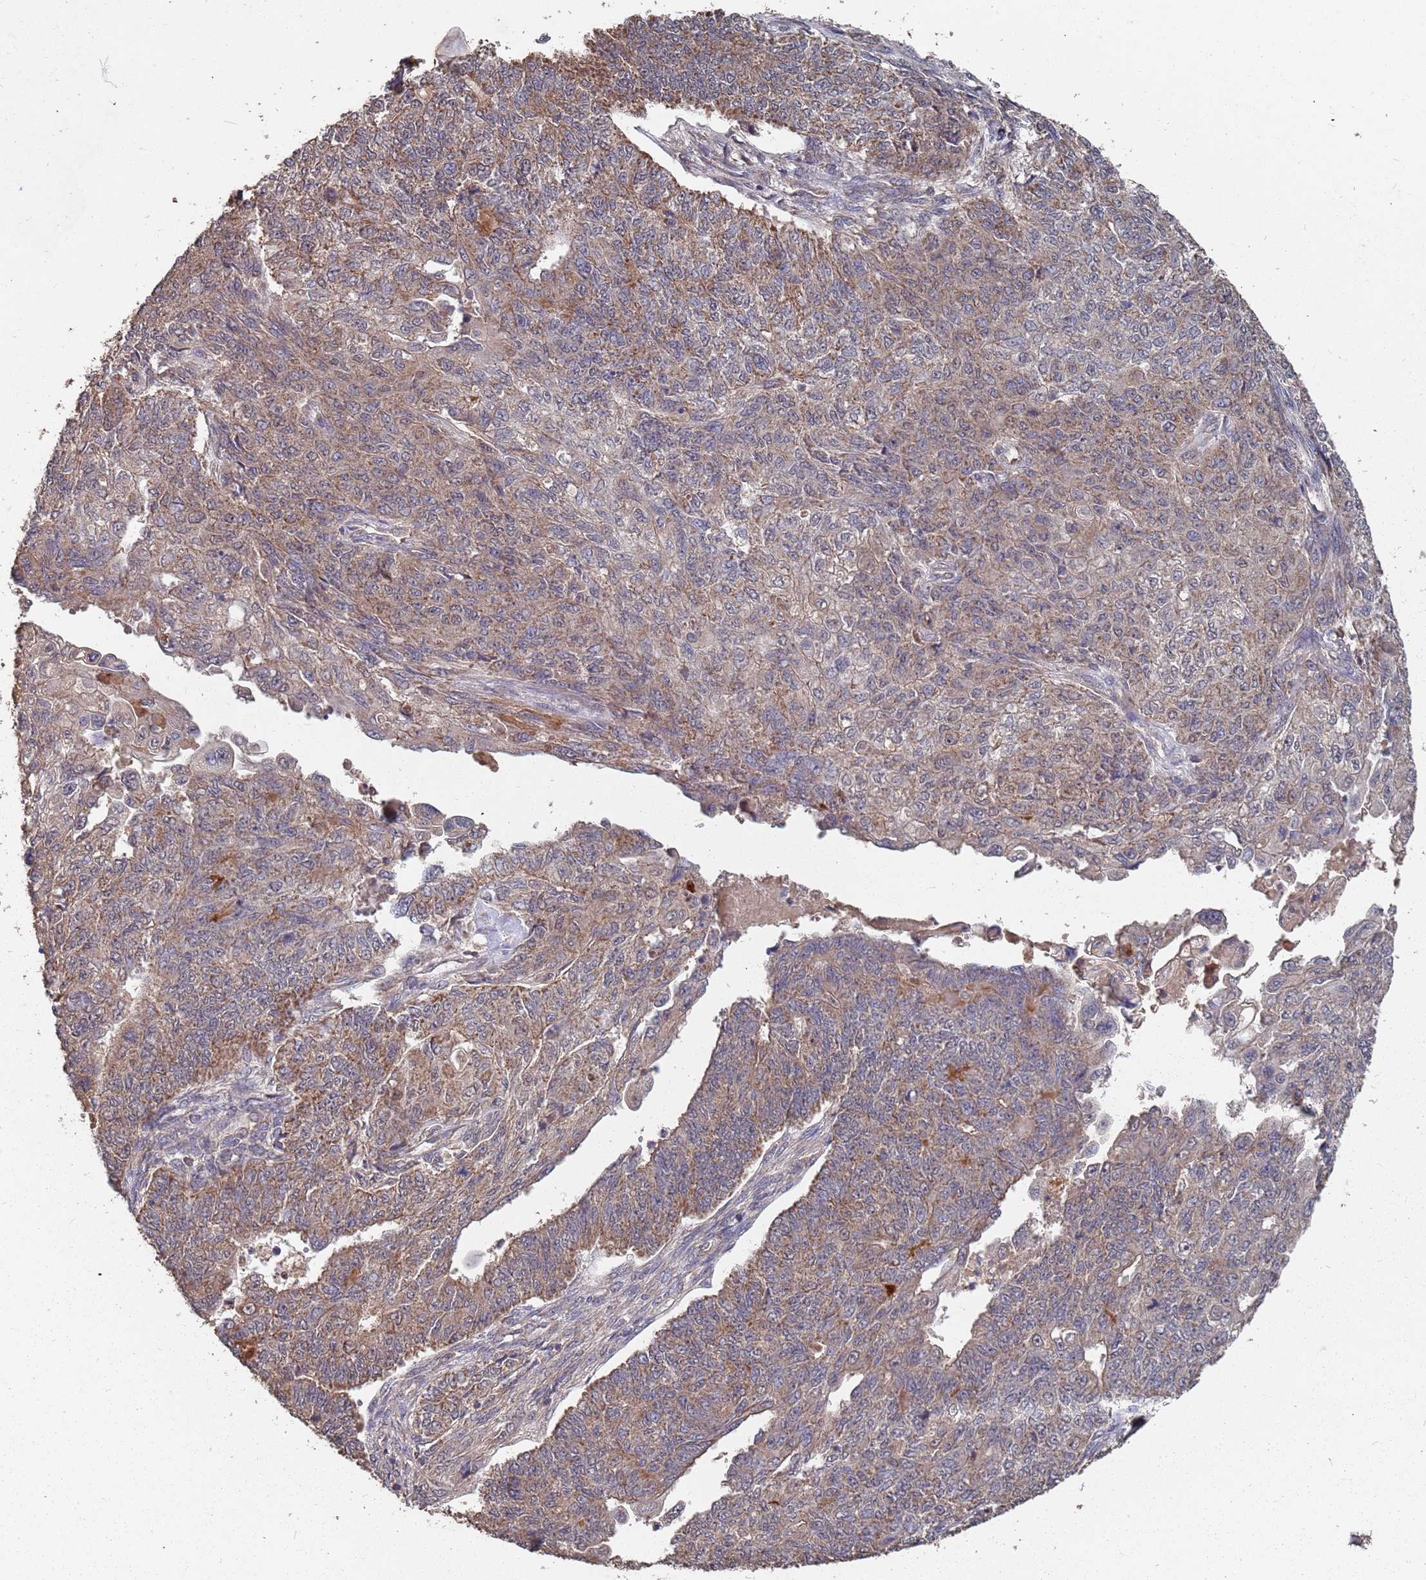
{"staining": {"intensity": "weak", "quantity": ">75%", "location": "cytoplasmic/membranous"}, "tissue": "endometrial cancer", "cell_type": "Tumor cells", "image_type": "cancer", "snomed": [{"axis": "morphology", "description": "Adenocarcinoma, NOS"}, {"axis": "topography", "description": "Endometrium"}], "caption": "A histopathology image of human endometrial adenocarcinoma stained for a protein displays weak cytoplasmic/membranous brown staining in tumor cells. The staining was performed using DAB (3,3'-diaminobenzidine) to visualize the protein expression in brown, while the nuclei were stained in blue with hematoxylin (Magnification: 20x).", "gene": "PRORP", "patient": {"sex": "female", "age": 32}}